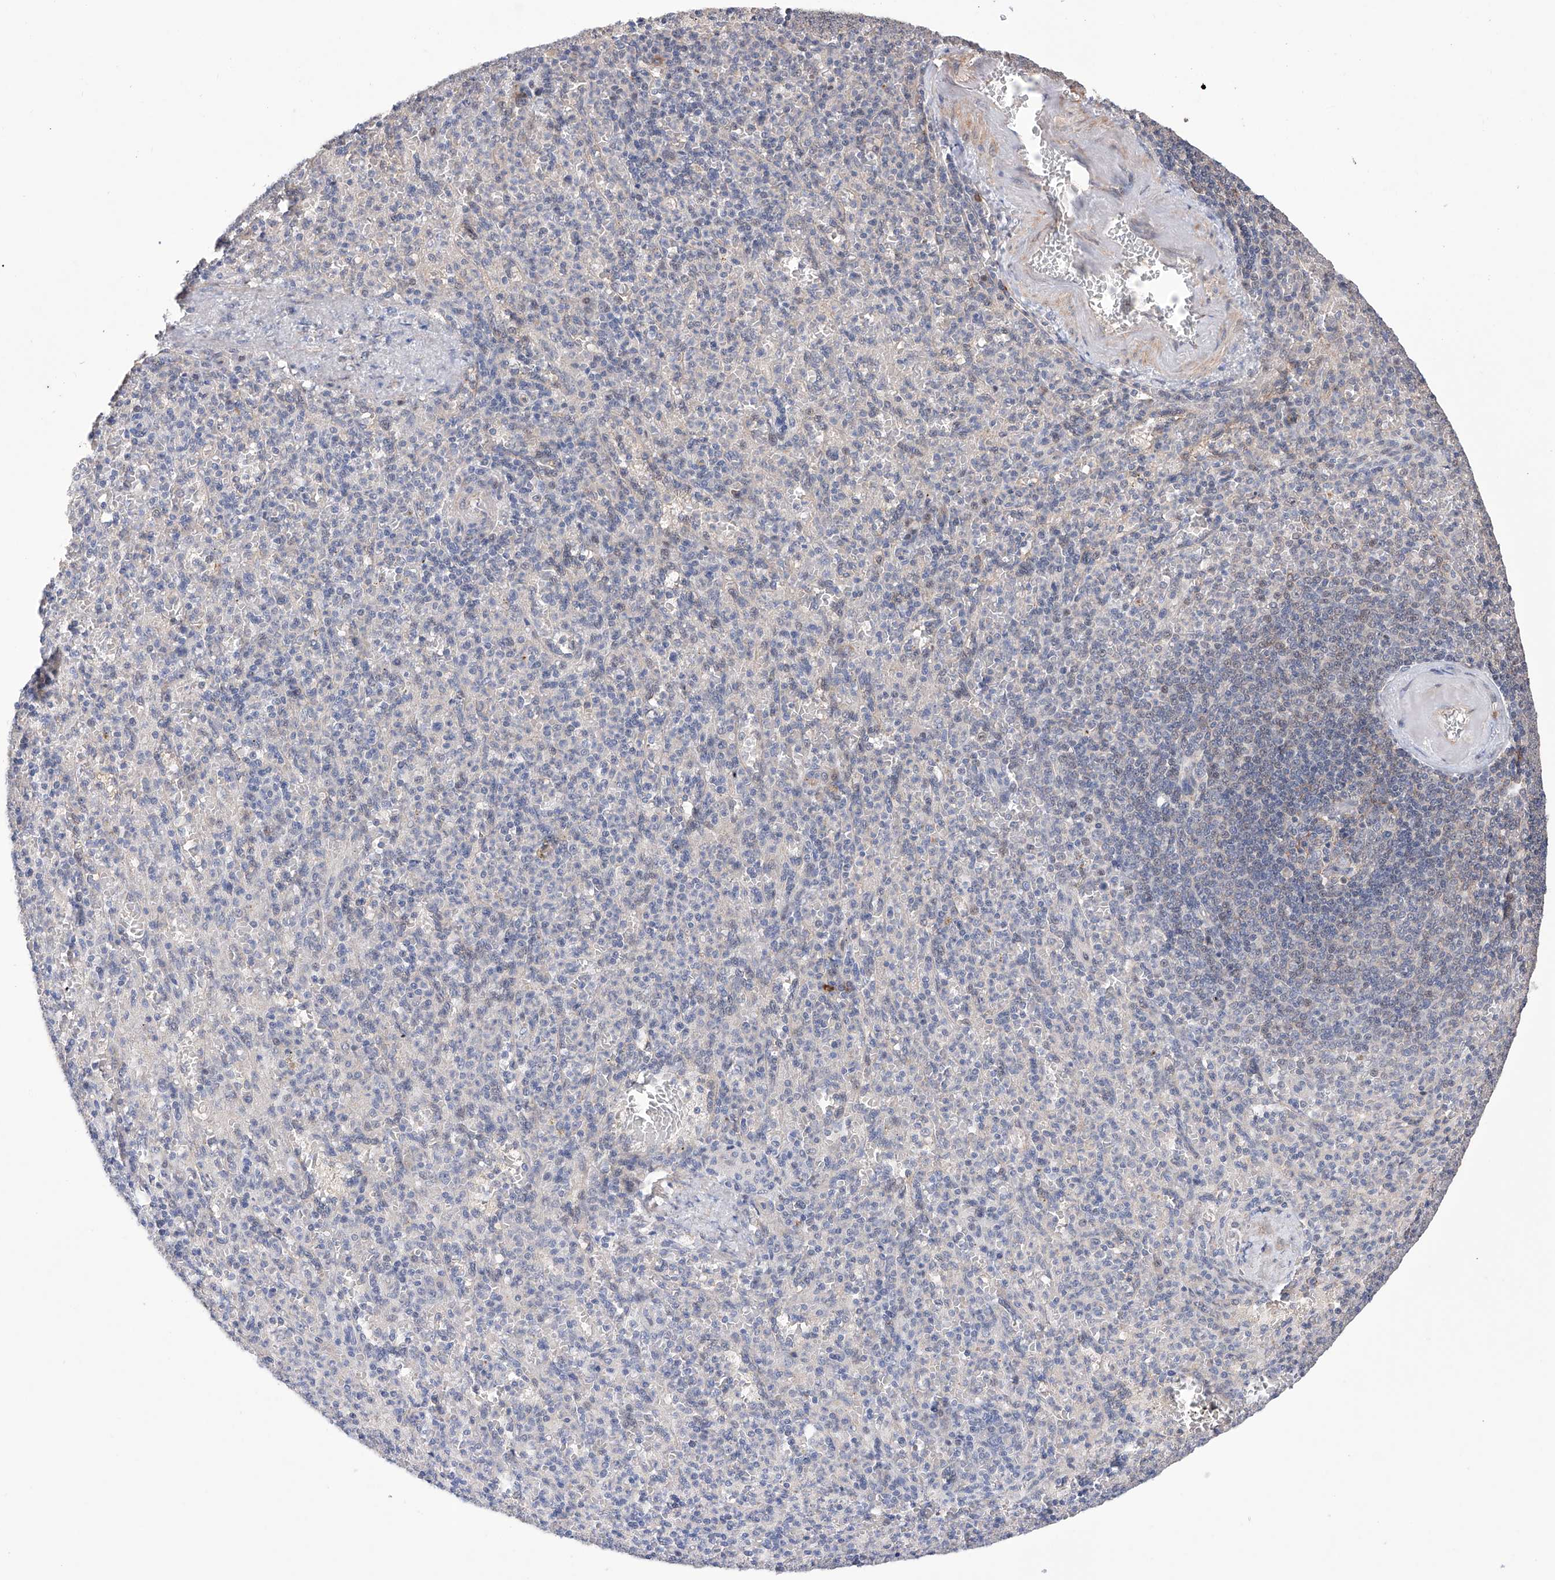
{"staining": {"intensity": "negative", "quantity": "none", "location": "none"}, "tissue": "spleen", "cell_type": "Cells in red pulp", "image_type": "normal", "snomed": [{"axis": "morphology", "description": "Normal tissue, NOS"}, {"axis": "topography", "description": "Spleen"}], "caption": "Histopathology image shows no significant protein expression in cells in red pulp of benign spleen. (Stains: DAB immunohistochemistry (IHC) with hematoxylin counter stain, Microscopy: brightfield microscopy at high magnification).", "gene": "AFG1L", "patient": {"sex": "female", "age": 74}}